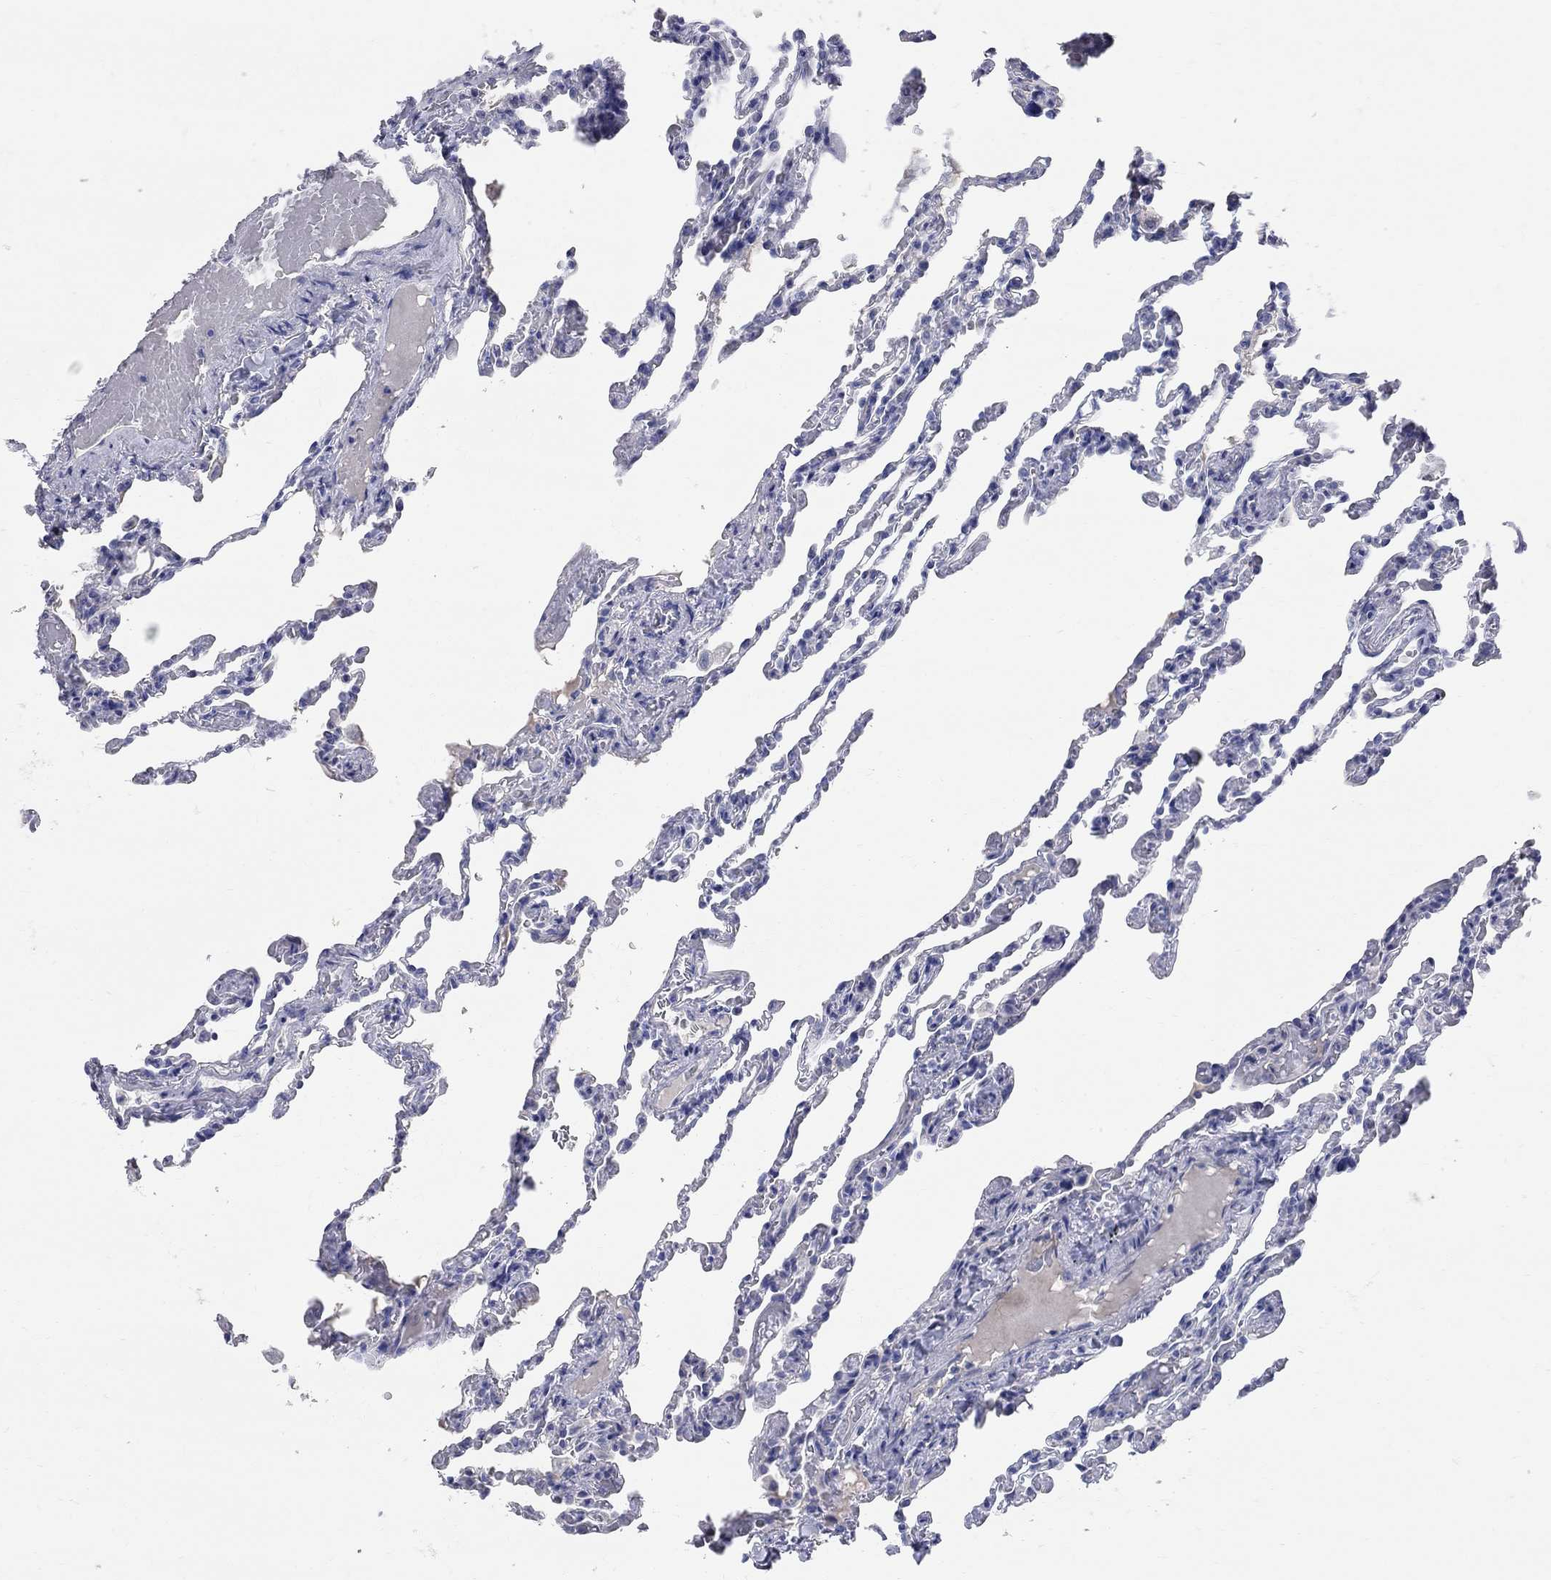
{"staining": {"intensity": "negative", "quantity": "none", "location": "none"}, "tissue": "lung", "cell_type": "Alveolar cells", "image_type": "normal", "snomed": [{"axis": "morphology", "description": "Normal tissue, NOS"}, {"axis": "topography", "description": "Lung"}], "caption": "DAB (3,3'-diaminobenzidine) immunohistochemical staining of unremarkable human lung displays no significant staining in alveolar cells.", "gene": "AOX1", "patient": {"sex": "female", "age": 43}}